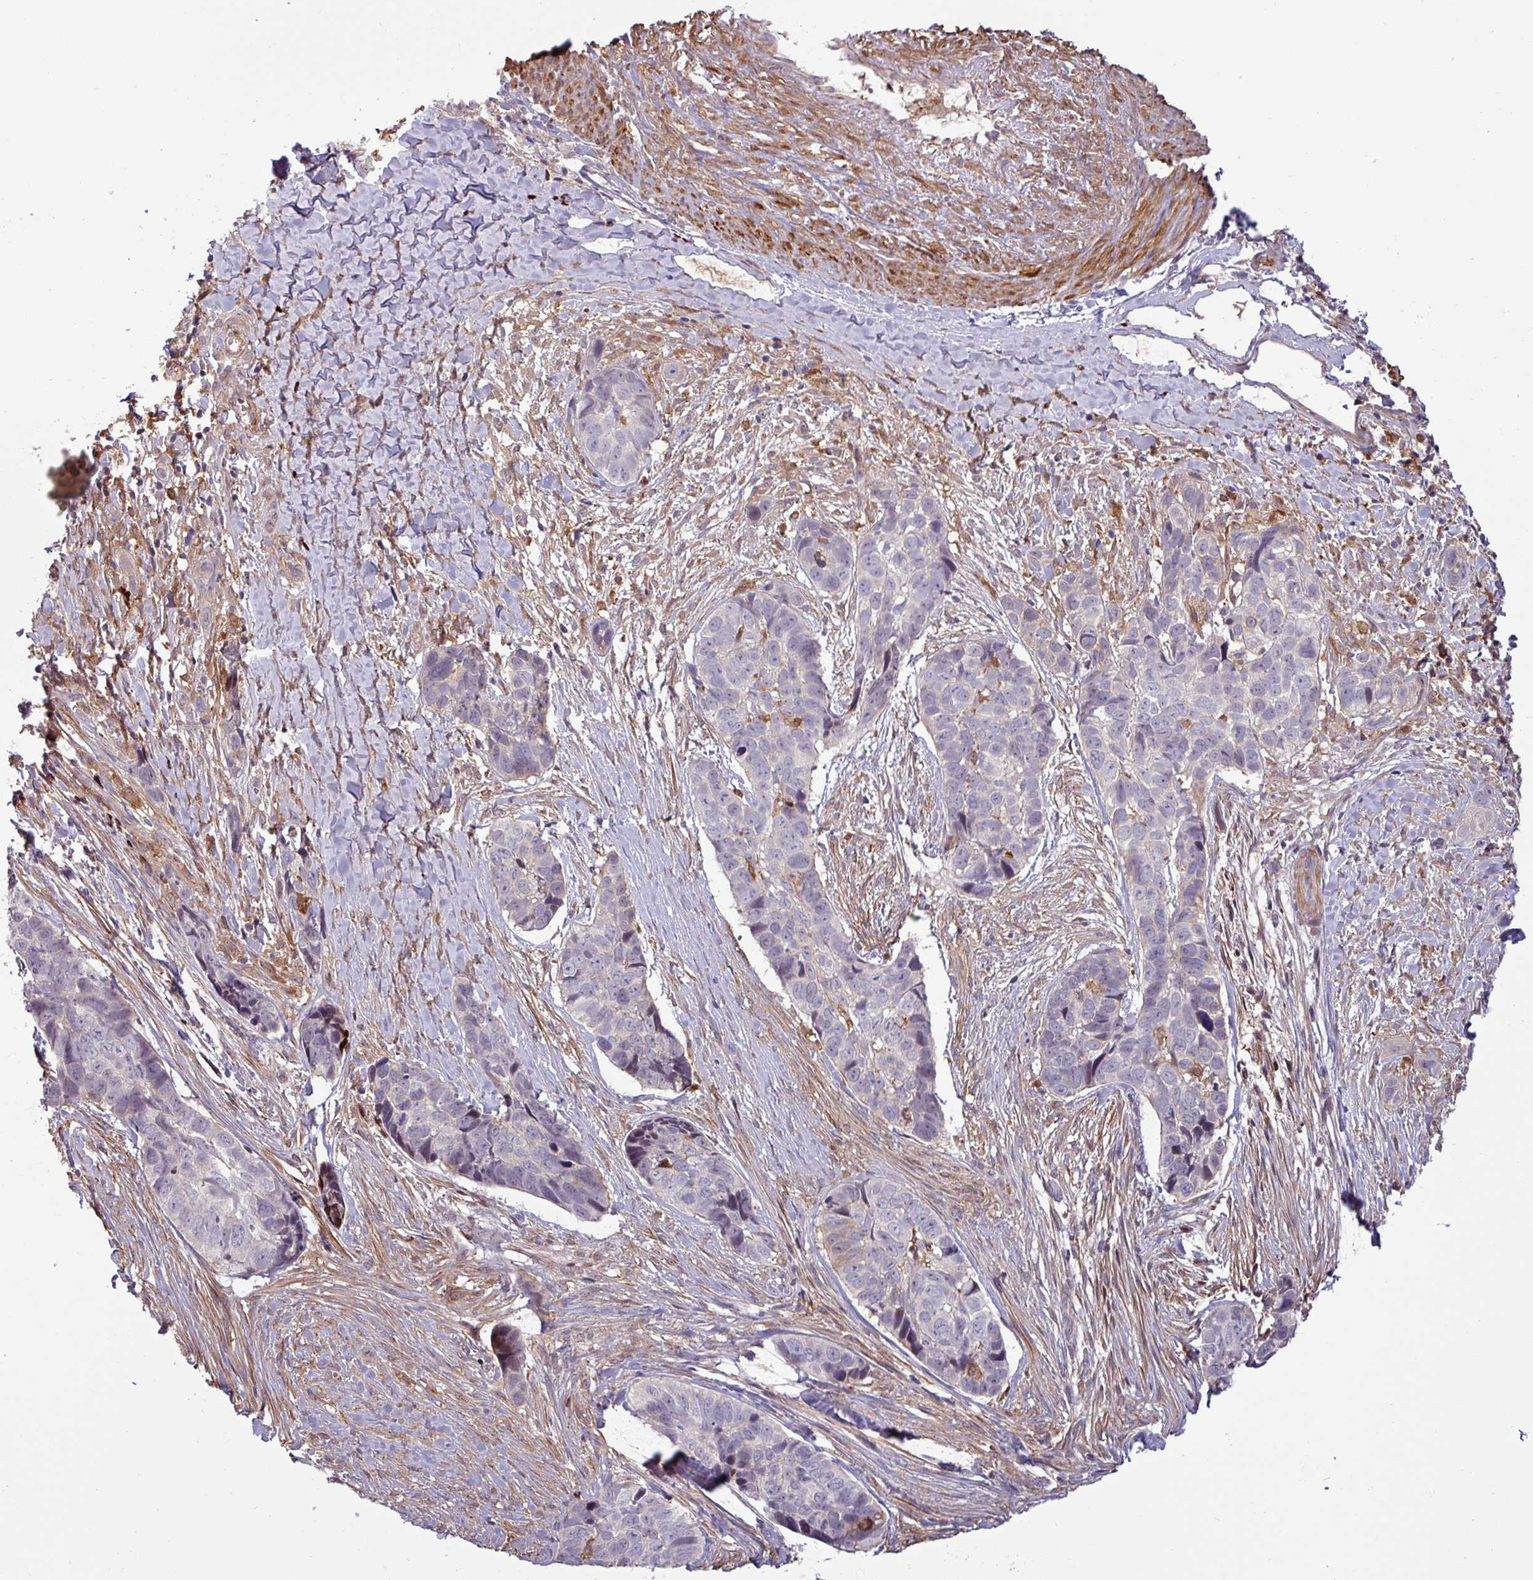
{"staining": {"intensity": "negative", "quantity": "none", "location": "none"}, "tissue": "skin cancer", "cell_type": "Tumor cells", "image_type": "cancer", "snomed": [{"axis": "morphology", "description": "Basal cell carcinoma"}, {"axis": "topography", "description": "Skin"}], "caption": "Immunohistochemistry (IHC) image of neoplastic tissue: human skin cancer stained with DAB demonstrates no significant protein expression in tumor cells. (Stains: DAB IHC with hematoxylin counter stain, Microscopy: brightfield microscopy at high magnification).", "gene": "PCED1A", "patient": {"sex": "female", "age": 82}}